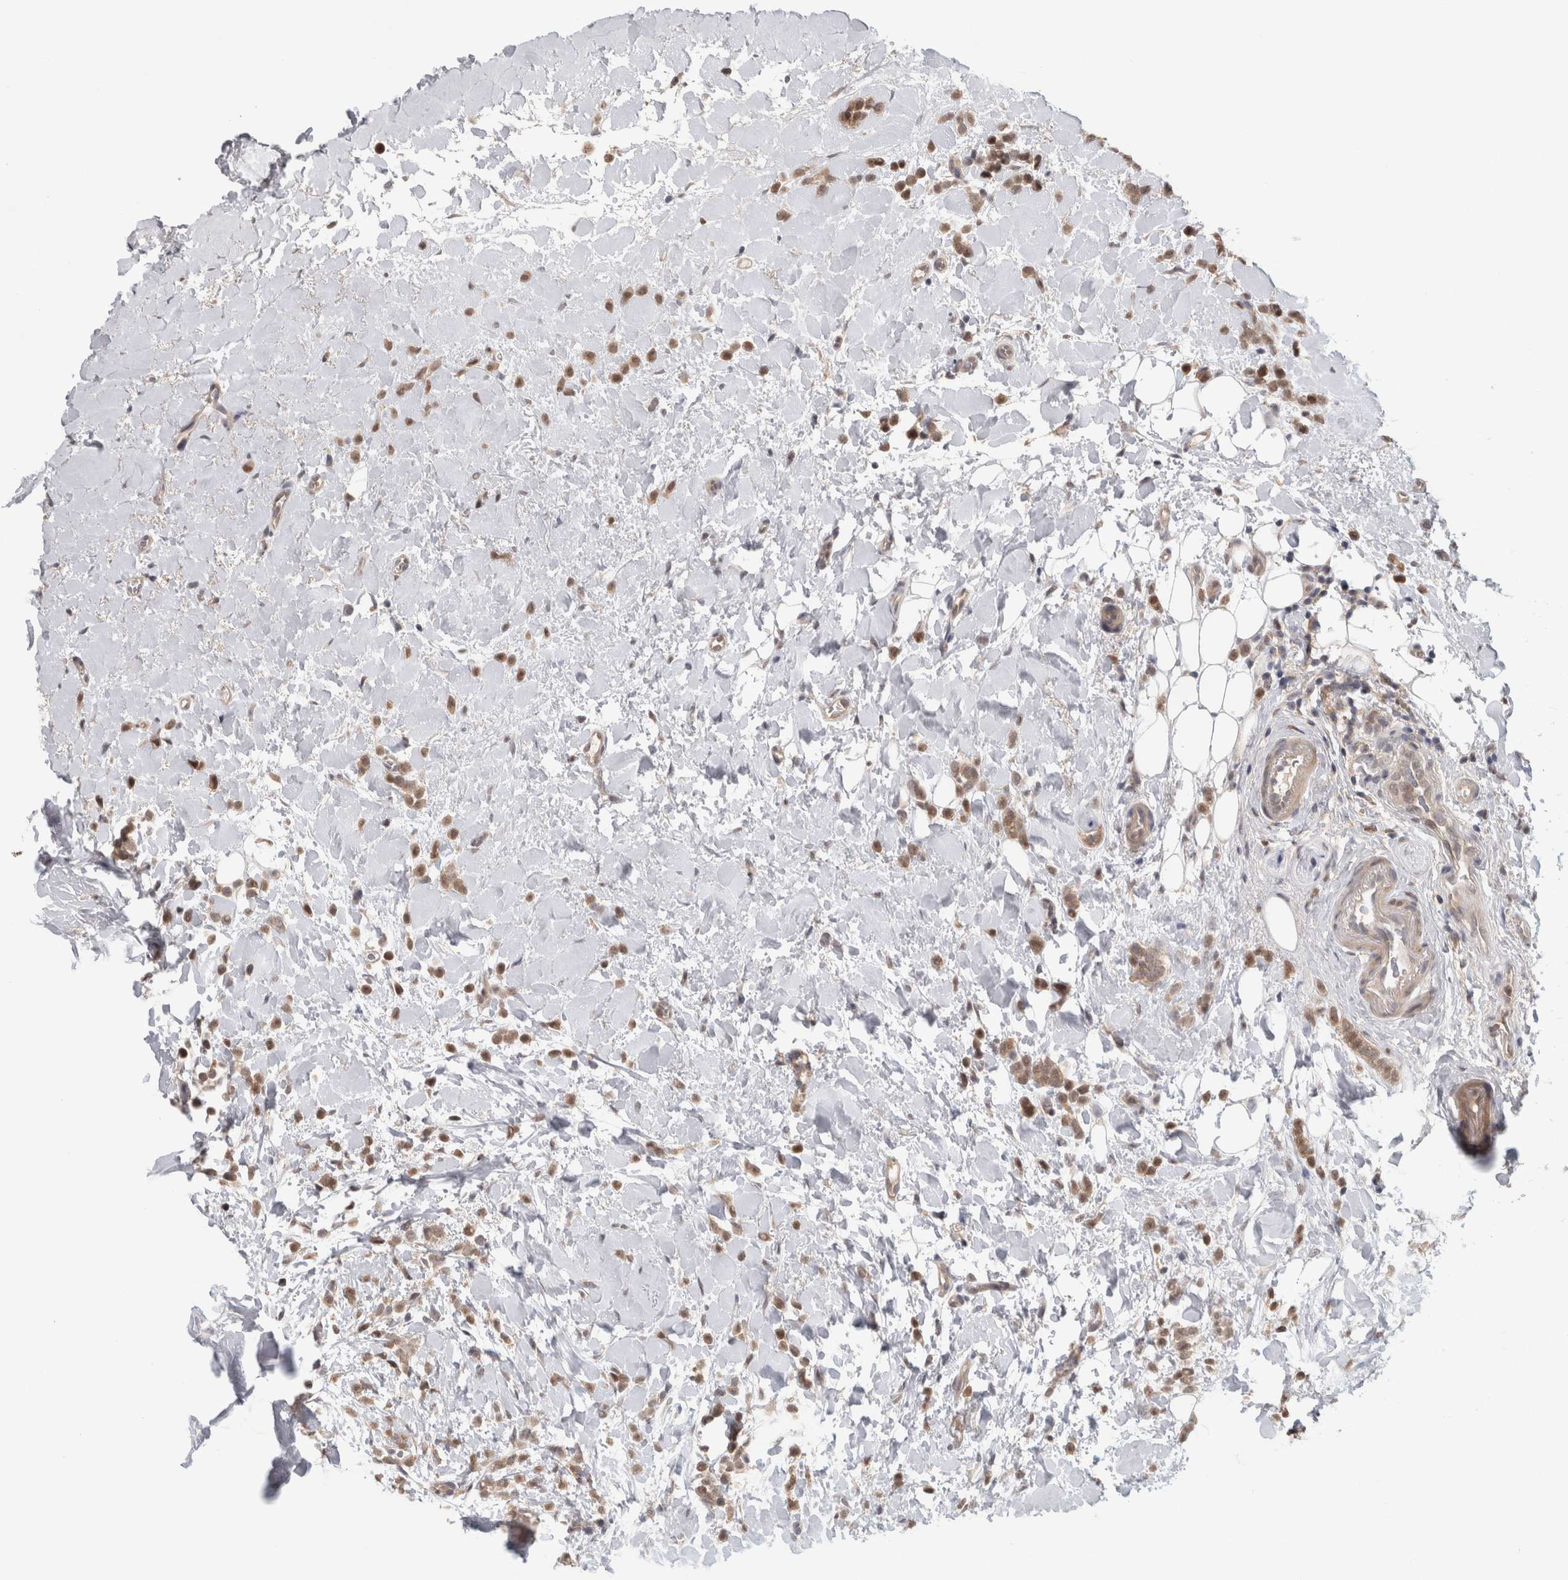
{"staining": {"intensity": "moderate", "quantity": ">75%", "location": "cytoplasmic/membranous,nuclear"}, "tissue": "breast cancer", "cell_type": "Tumor cells", "image_type": "cancer", "snomed": [{"axis": "morphology", "description": "Normal tissue, NOS"}, {"axis": "morphology", "description": "Lobular carcinoma"}, {"axis": "topography", "description": "Breast"}], "caption": "Tumor cells reveal medium levels of moderate cytoplasmic/membranous and nuclear expression in approximately >75% of cells in human breast cancer.", "gene": "PIGP", "patient": {"sex": "female", "age": 50}}